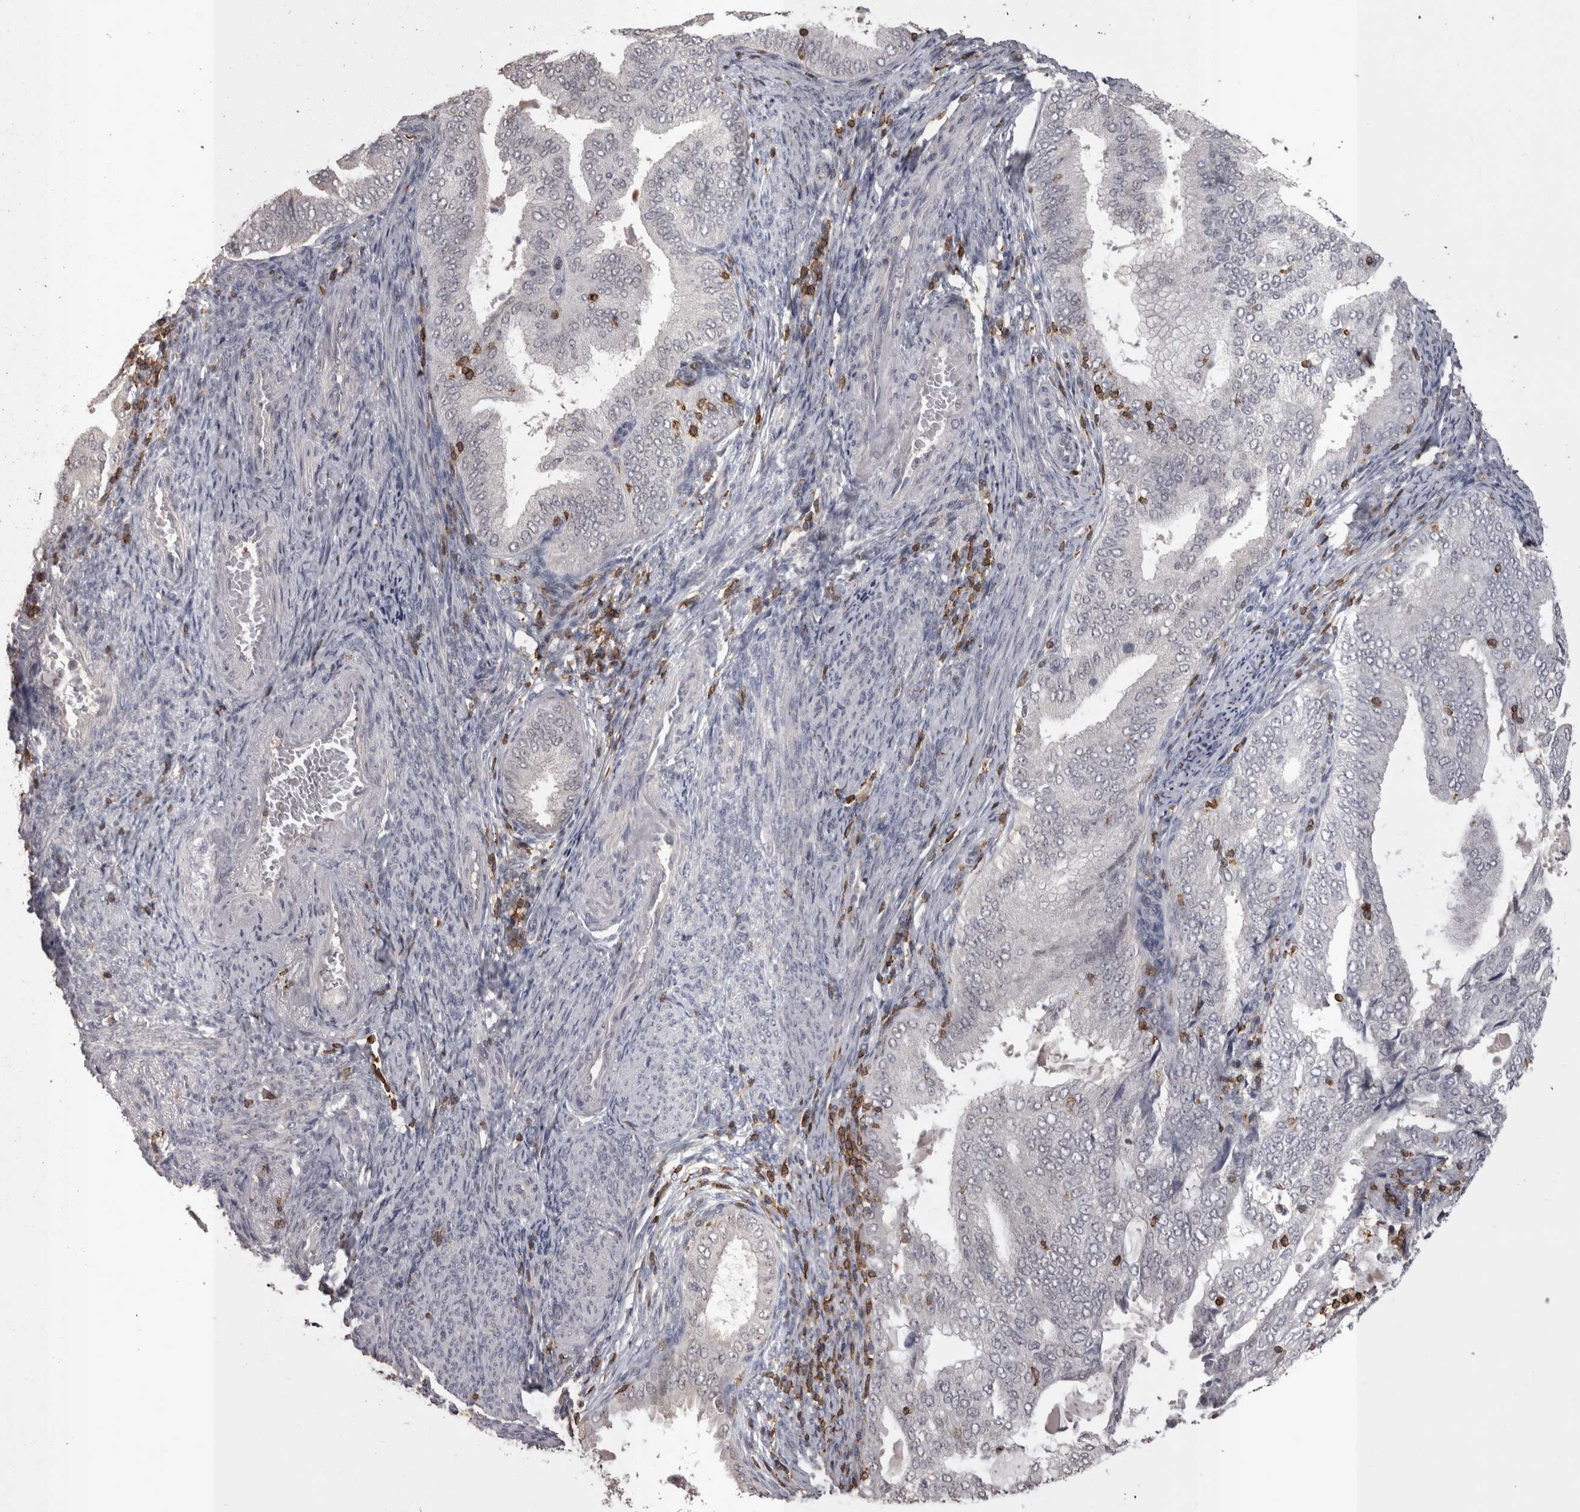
{"staining": {"intensity": "negative", "quantity": "none", "location": "none"}, "tissue": "endometrial cancer", "cell_type": "Tumor cells", "image_type": "cancer", "snomed": [{"axis": "morphology", "description": "Adenocarcinoma, NOS"}, {"axis": "topography", "description": "Endometrium"}], "caption": "This is an IHC micrograph of endometrial adenocarcinoma. There is no staining in tumor cells.", "gene": "SKAP1", "patient": {"sex": "female", "age": 58}}